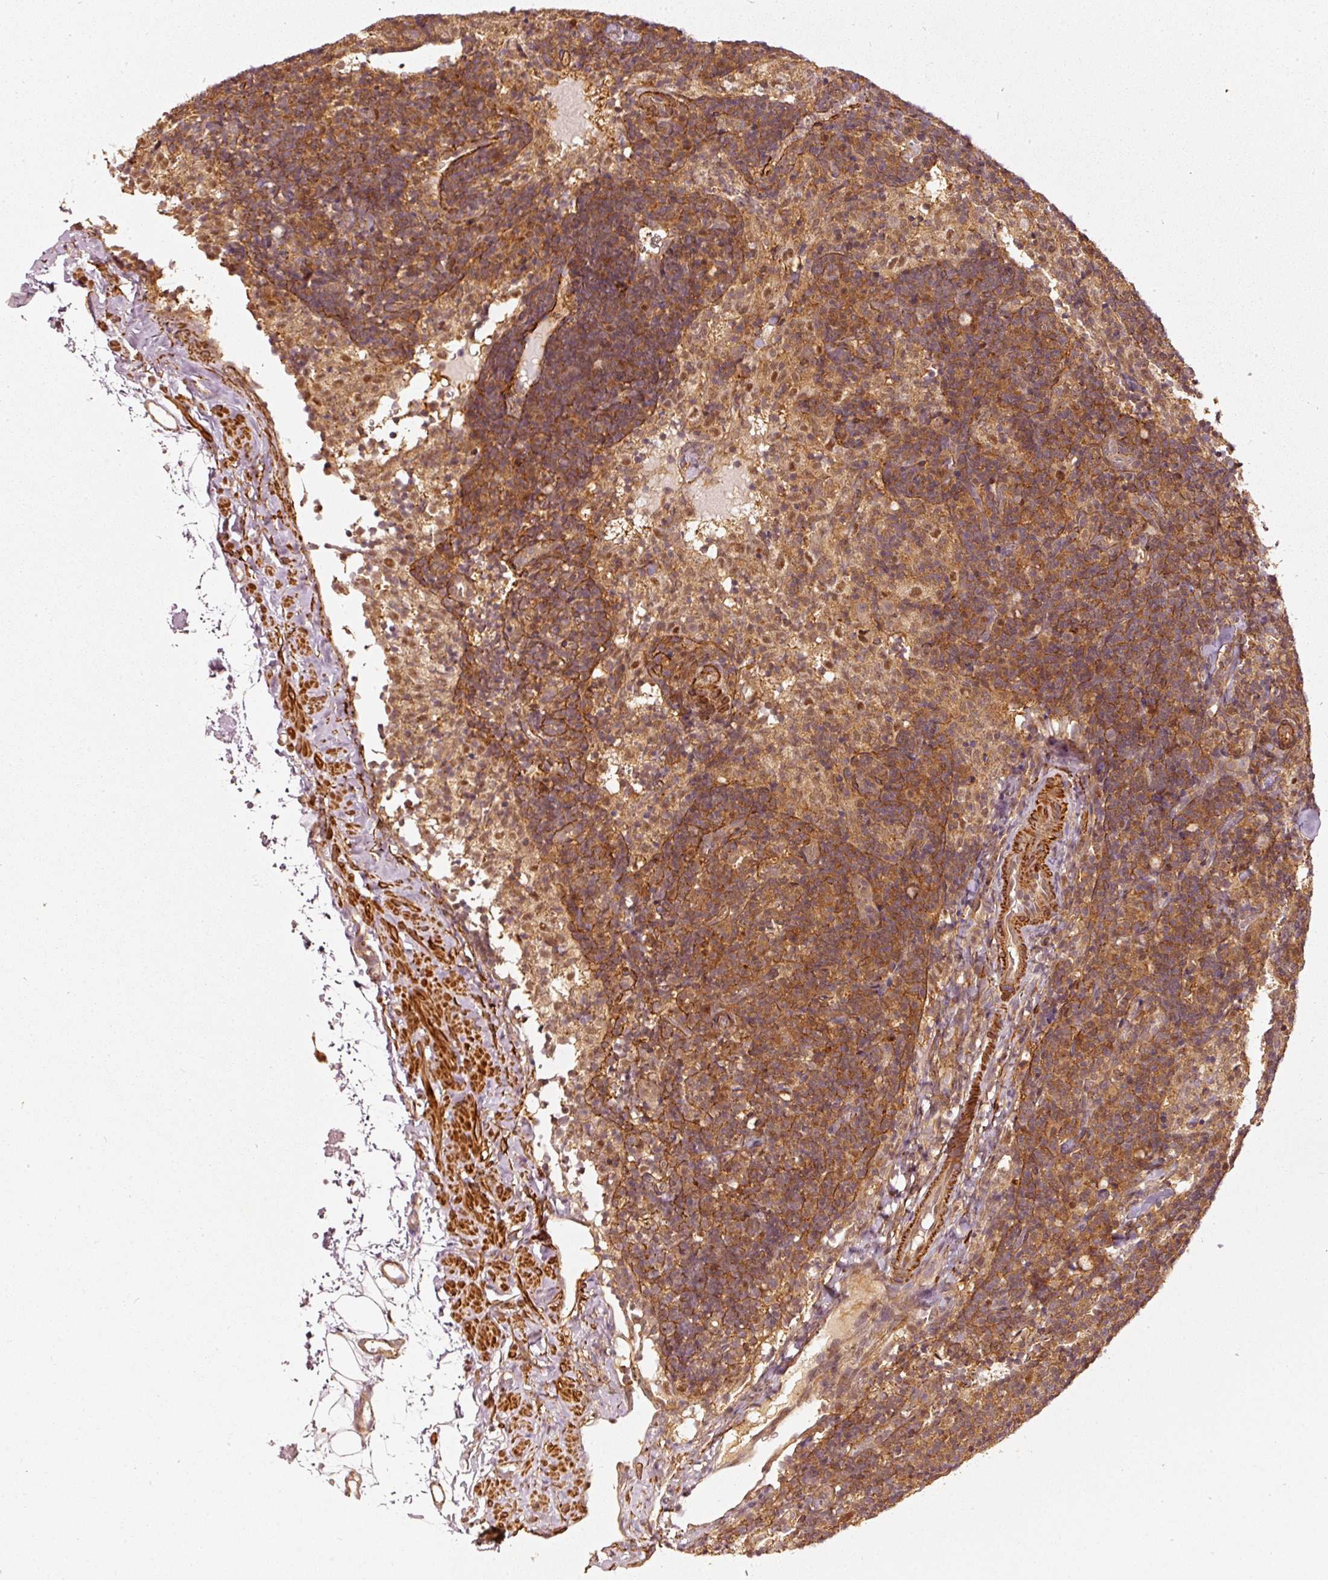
{"staining": {"intensity": "moderate", "quantity": ">75%", "location": "cytoplasmic/membranous,nuclear"}, "tissue": "lymph node", "cell_type": "Germinal center cells", "image_type": "normal", "snomed": [{"axis": "morphology", "description": "Normal tissue, NOS"}, {"axis": "topography", "description": "Lymph node"}], "caption": "Immunohistochemistry (IHC) (DAB (3,3'-diaminobenzidine)) staining of benign lymph node reveals moderate cytoplasmic/membranous,nuclear protein staining in approximately >75% of germinal center cells. (DAB (3,3'-diaminobenzidine) IHC with brightfield microscopy, high magnification).", "gene": "PSMD1", "patient": {"sex": "female", "age": 52}}